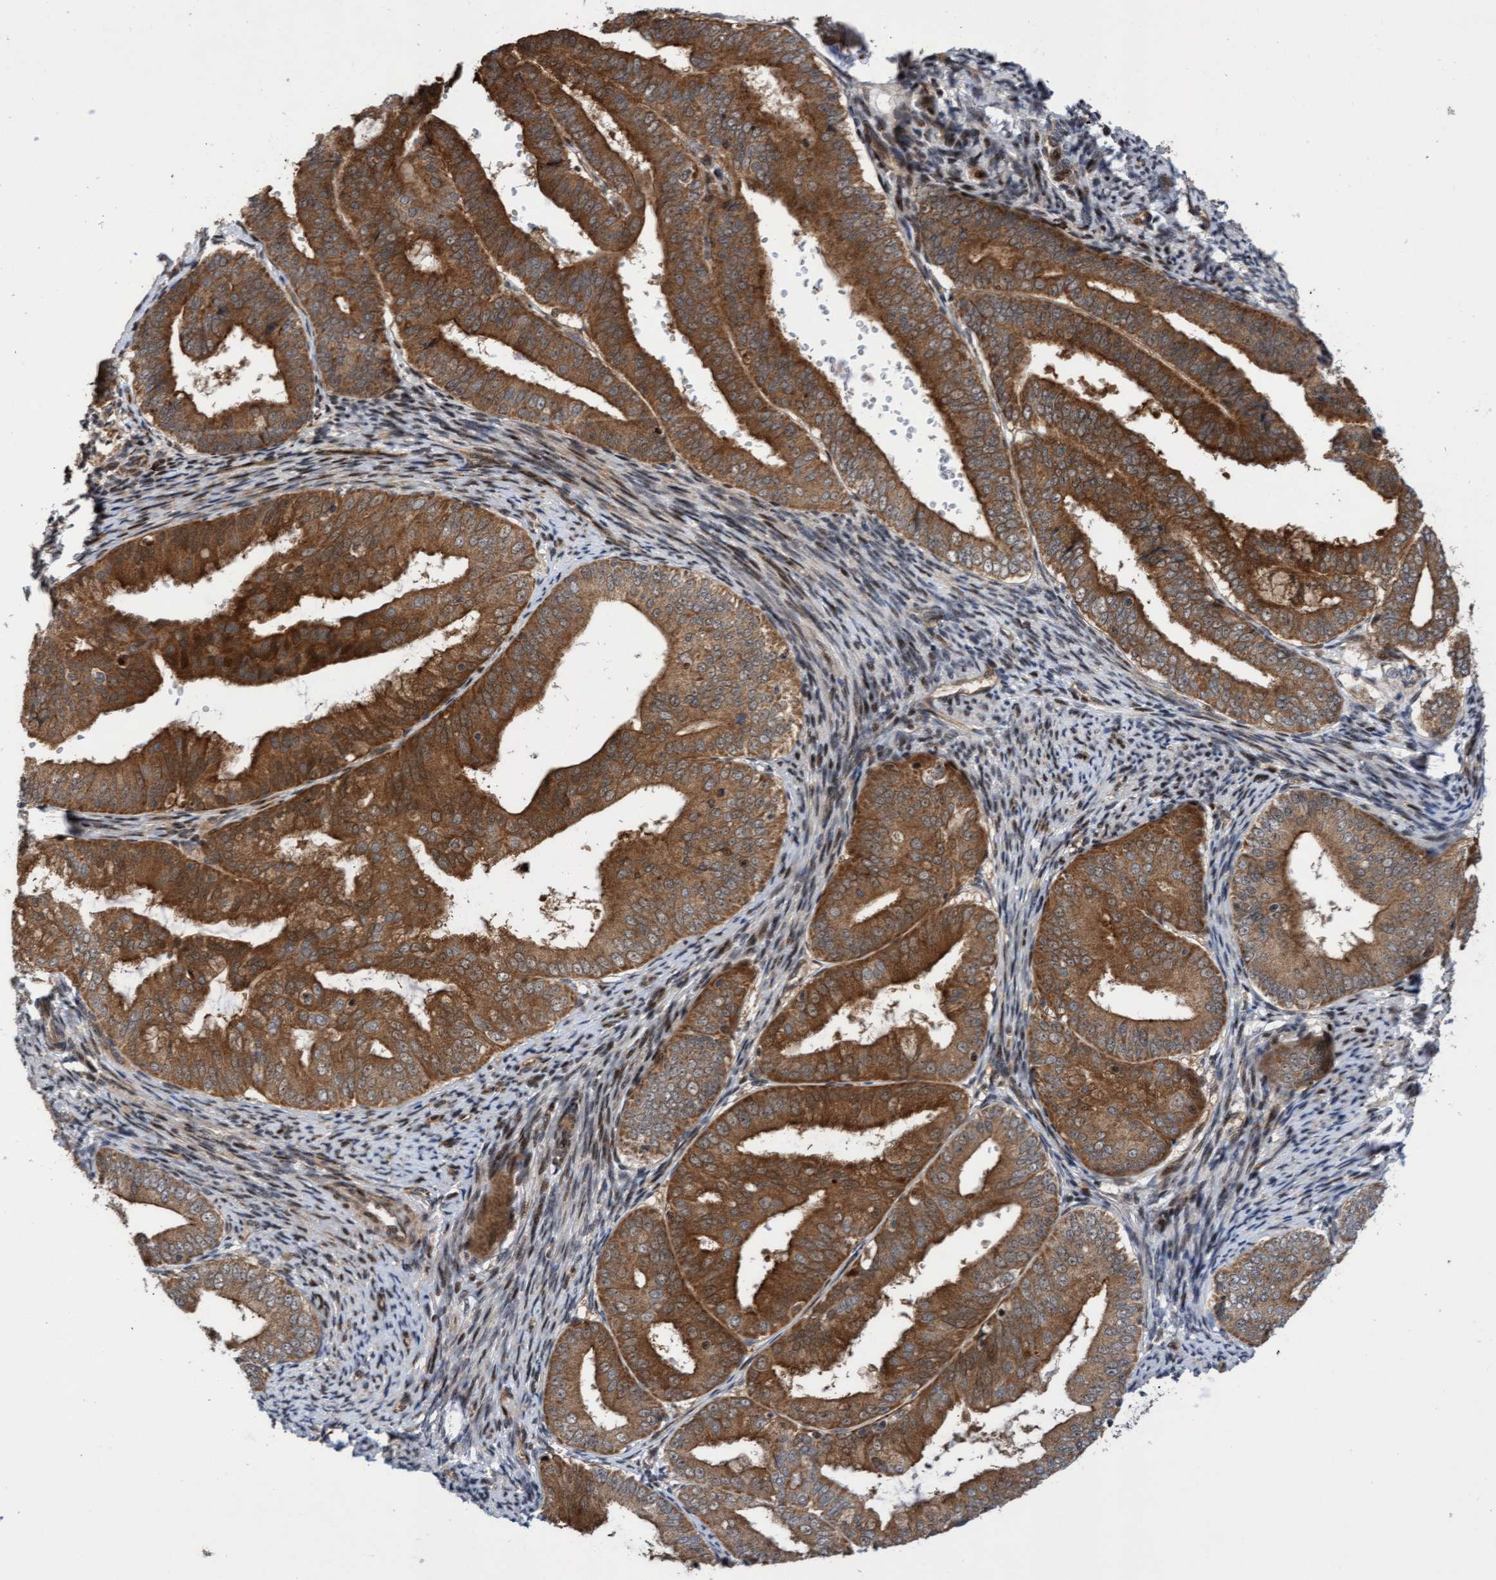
{"staining": {"intensity": "strong", "quantity": ">75%", "location": "cytoplasmic/membranous"}, "tissue": "endometrial cancer", "cell_type": "Tumor cells", "image_type": "cancer", "snomed": [{"axis": "morphology", "description": "Adenocarcinoma, NOS"}, {"axis": "topography", "description": "Endometrium"}], "caption": "Human endometrial cancer stained for a protein (brown) displays strong cytoplasmic/membranous positive staining in approximately >75% of tumor cells.", "gene": "ITFG1", "patient": {"sex": "female", "age": 63}}